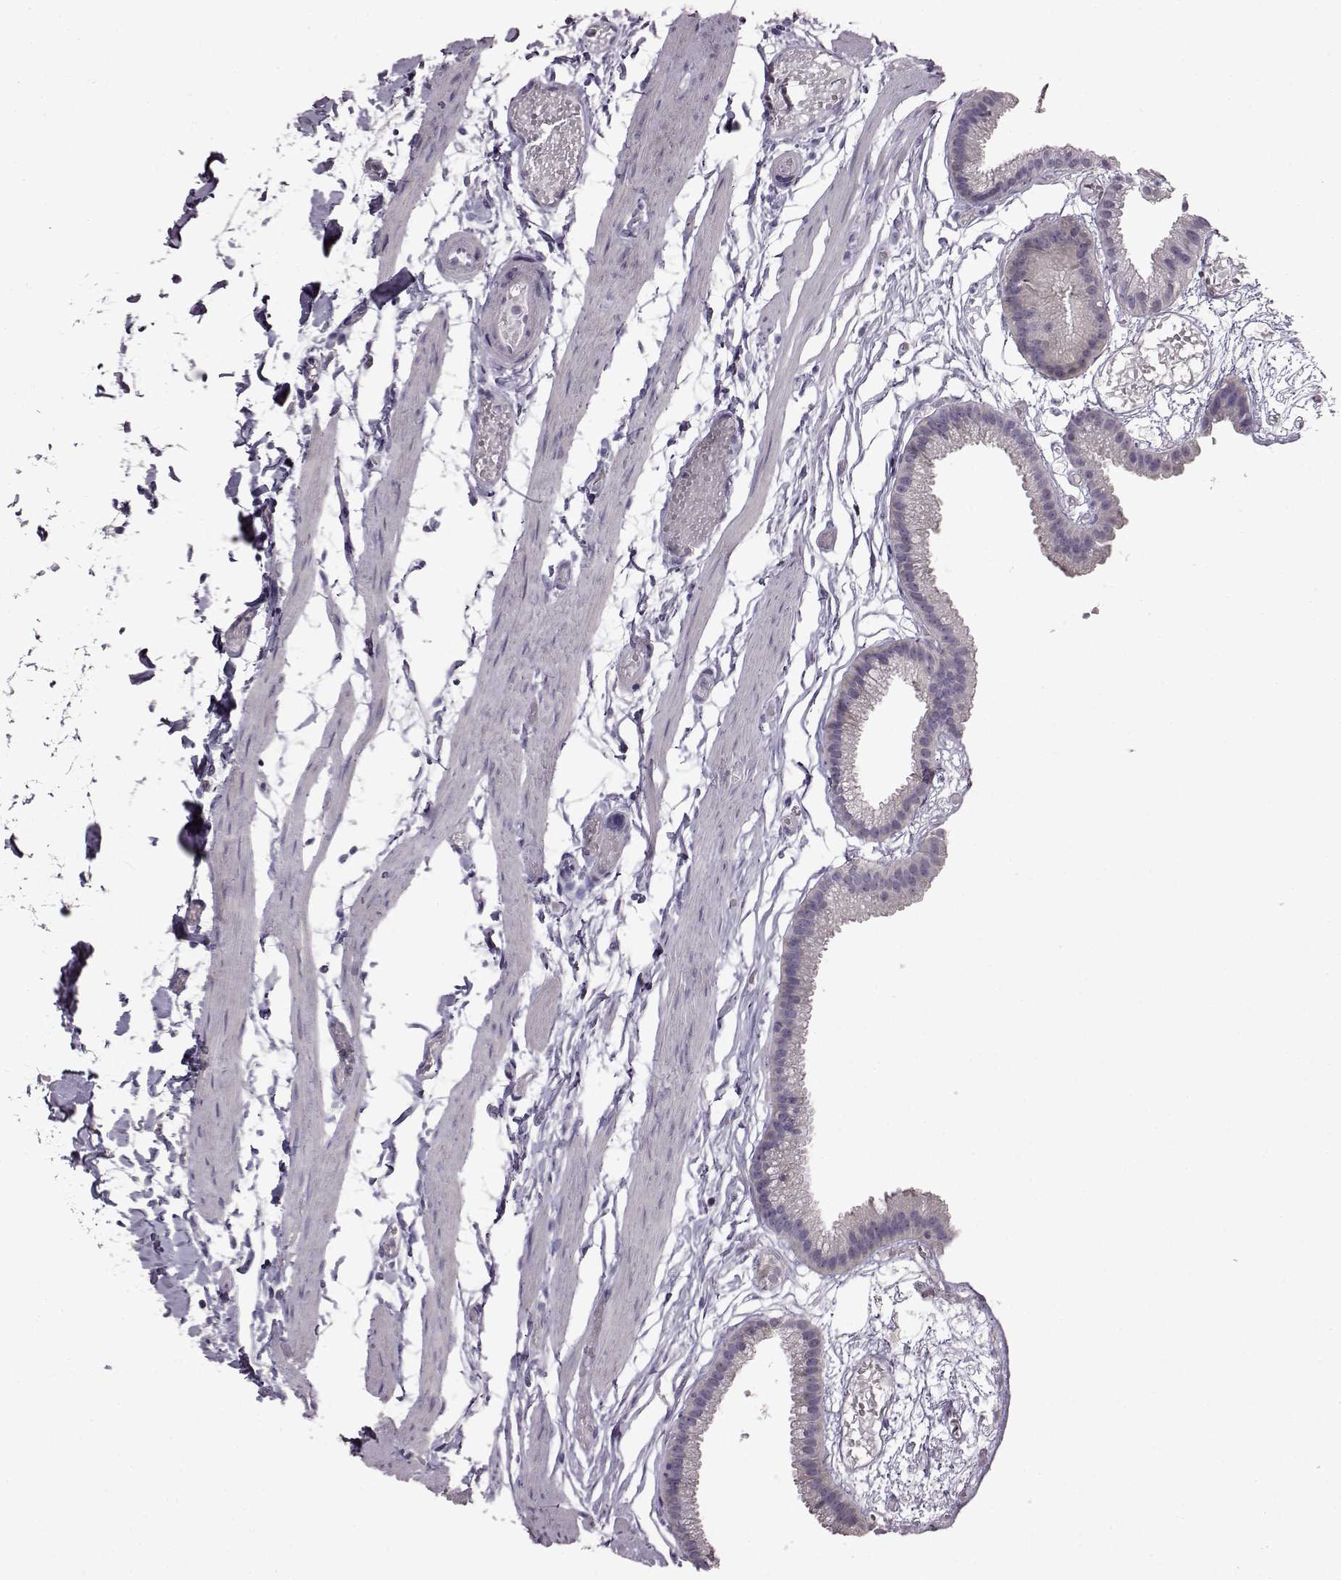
{"staining": {"intensity": "negative", "quantity": "none", "location": "none"}, "tissue": "gallbladder", "cell_type": "Glandular cells", "image_type": "normal", "snomed": [{"axis": "morphology", "description": "Normal tissue, NOS"}, {"axis": "topography", "description": "Gallbladder"}], "caption": "This is an immunohistochemistry (IHC) photomicrograph of unremarkable gallbladder. There is no expression in glandular cells.", "gene": "ADGRG2", "patient": {"sex": "female", "age": 45}}